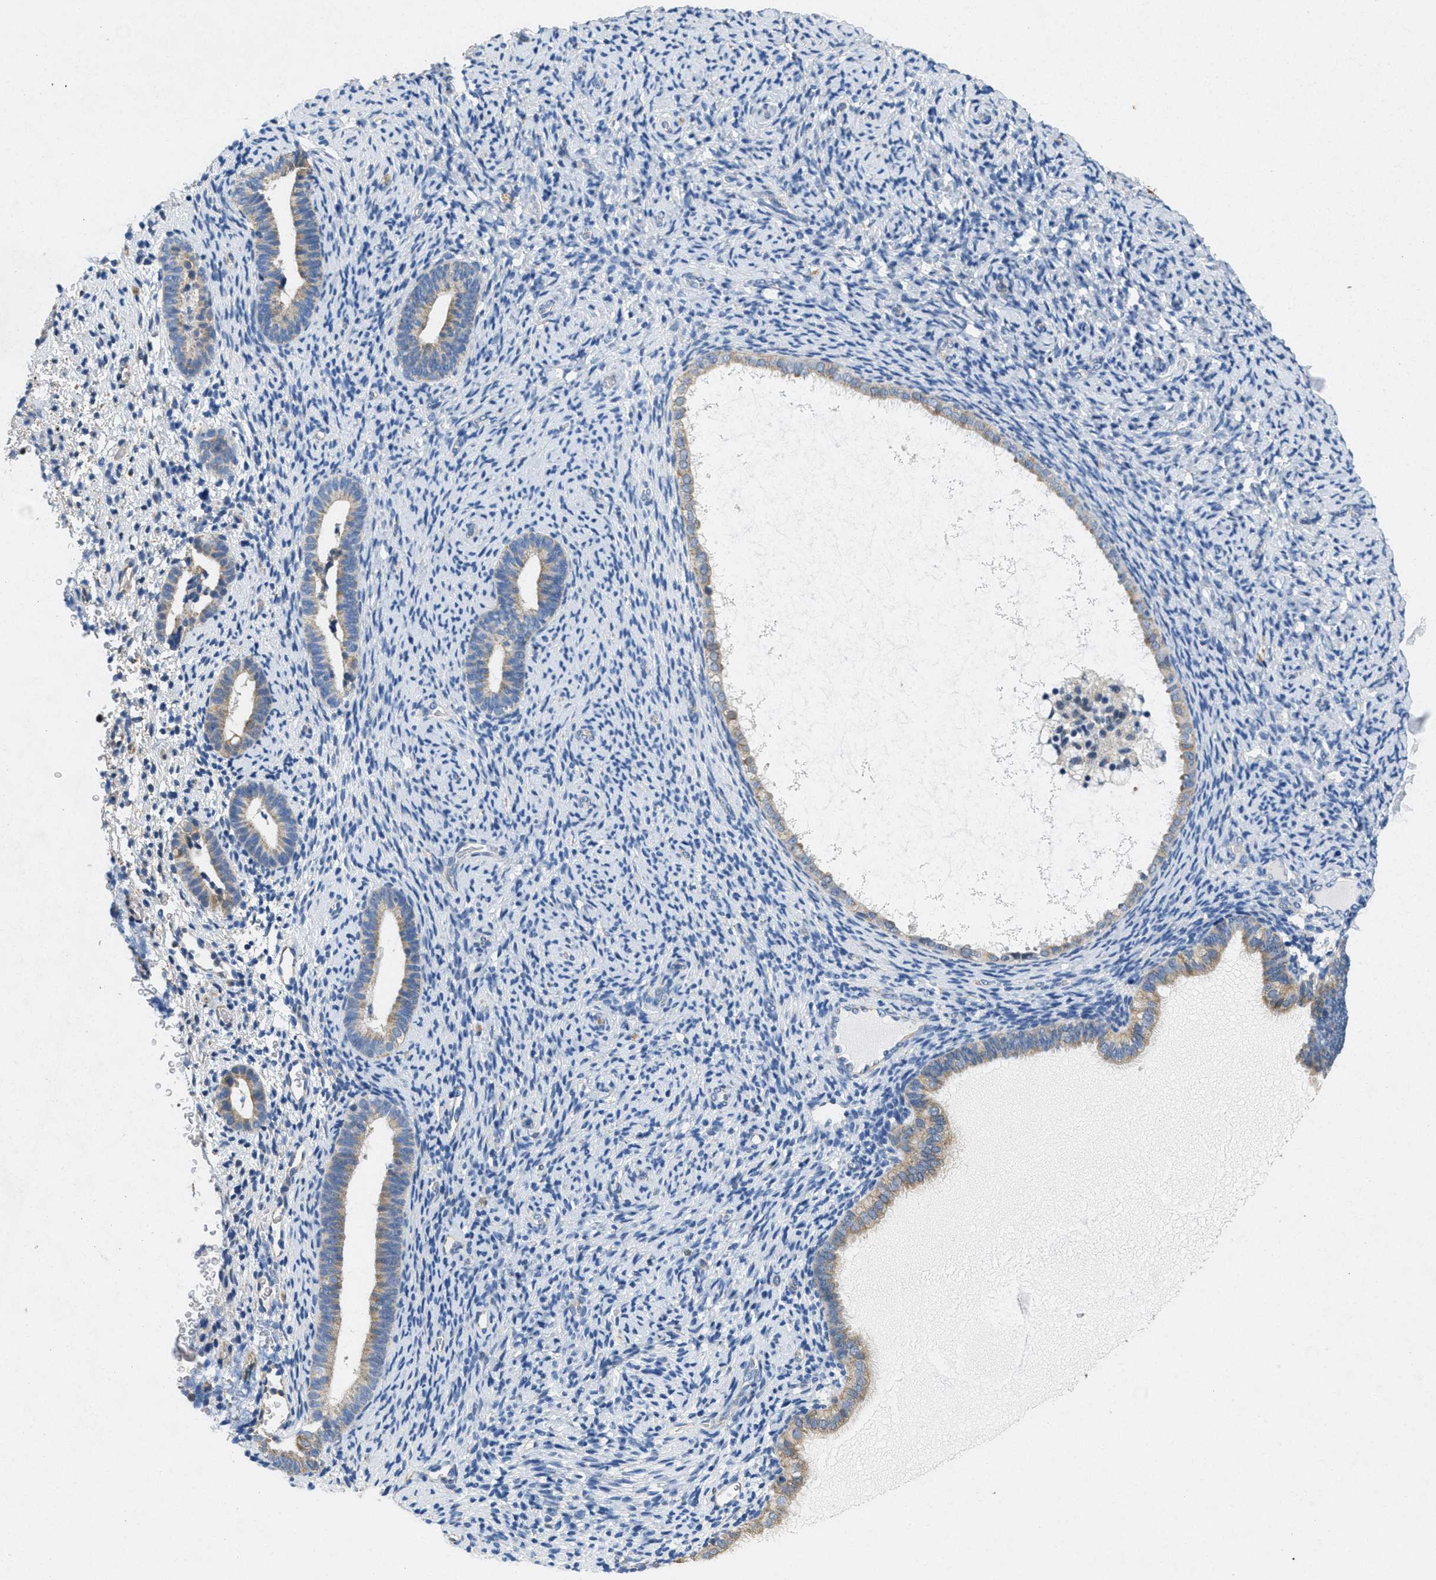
{"staining": {"intensity": "negative", "quantity": "none", "location": "none"}, "tissue": "endometrium", "cell_type": "Cells in endometrial stroma", "image_type": "normal", "snomed": [{"axis": "morphology", "description": "Normal tissue, NOS"}, {"axis": "topography", "description": "Endometrium"}], "caption": "Histopathology image shows no significant protein staining in cells in endometrial stroma of benign endometrium. (DAB immunohistochemistry, high magnification).", "gene": "TOMM70", "patient": {"sex": "female", "age": 51}}